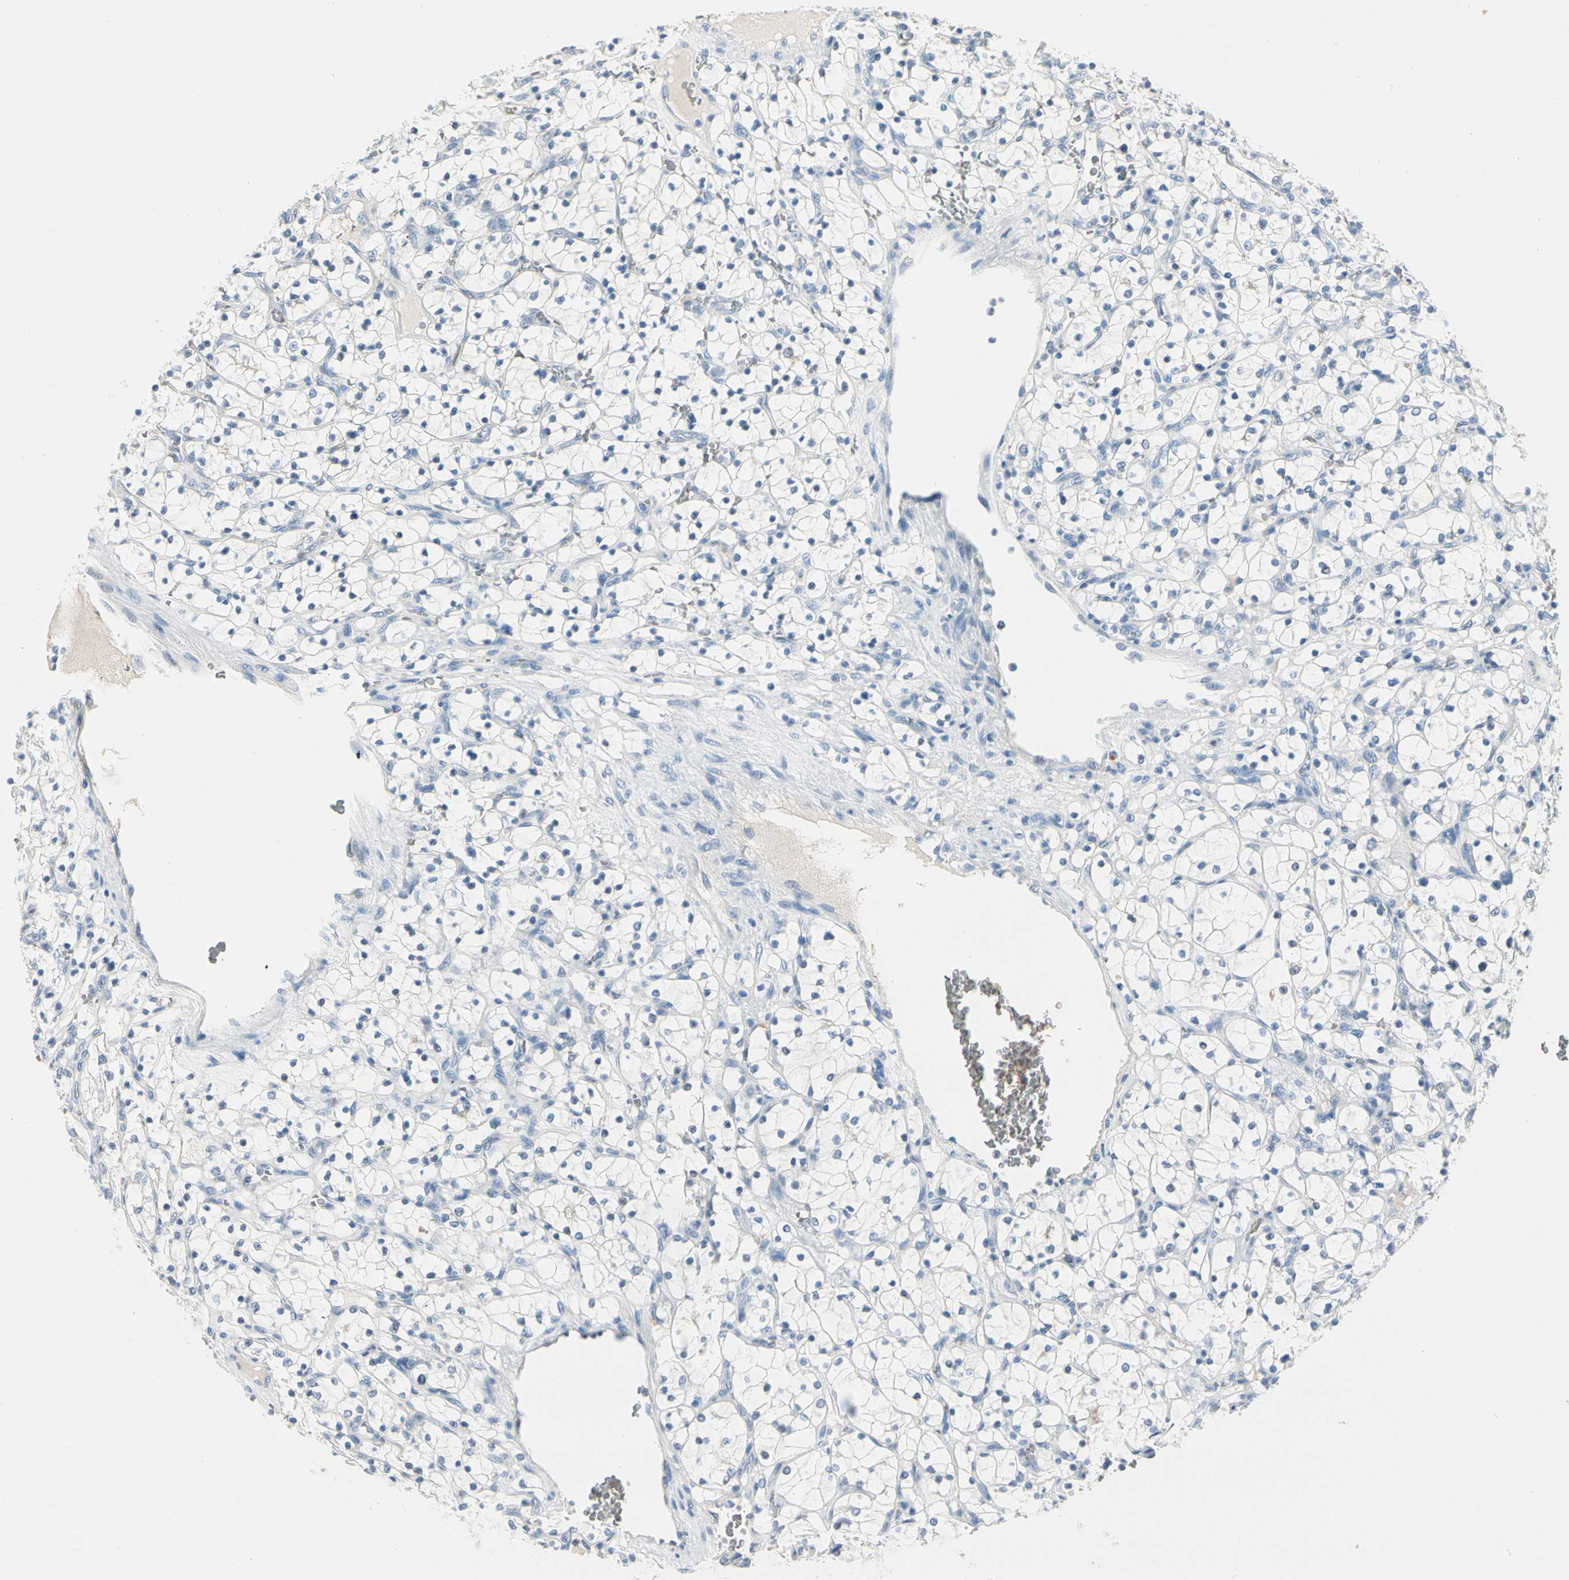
{"staining": {"intensity": "negative", "quantity": "none", "location": "none"}, "tissue": "renal cancer", "cell_type": "Tumor cells", "image_type": "cancer", "snomed": [{"axis": "morphology", "description": "Adenocarcinoma, NOS"}, {"axis": "topography", "description": "Kidney"}], "caption": "Renal adenocarcinoma stained for a protein using immunohistochemistry reveals no expression tumor cells.", "gene": "CA1", "patient": {"sex": "female", "age": 69}}